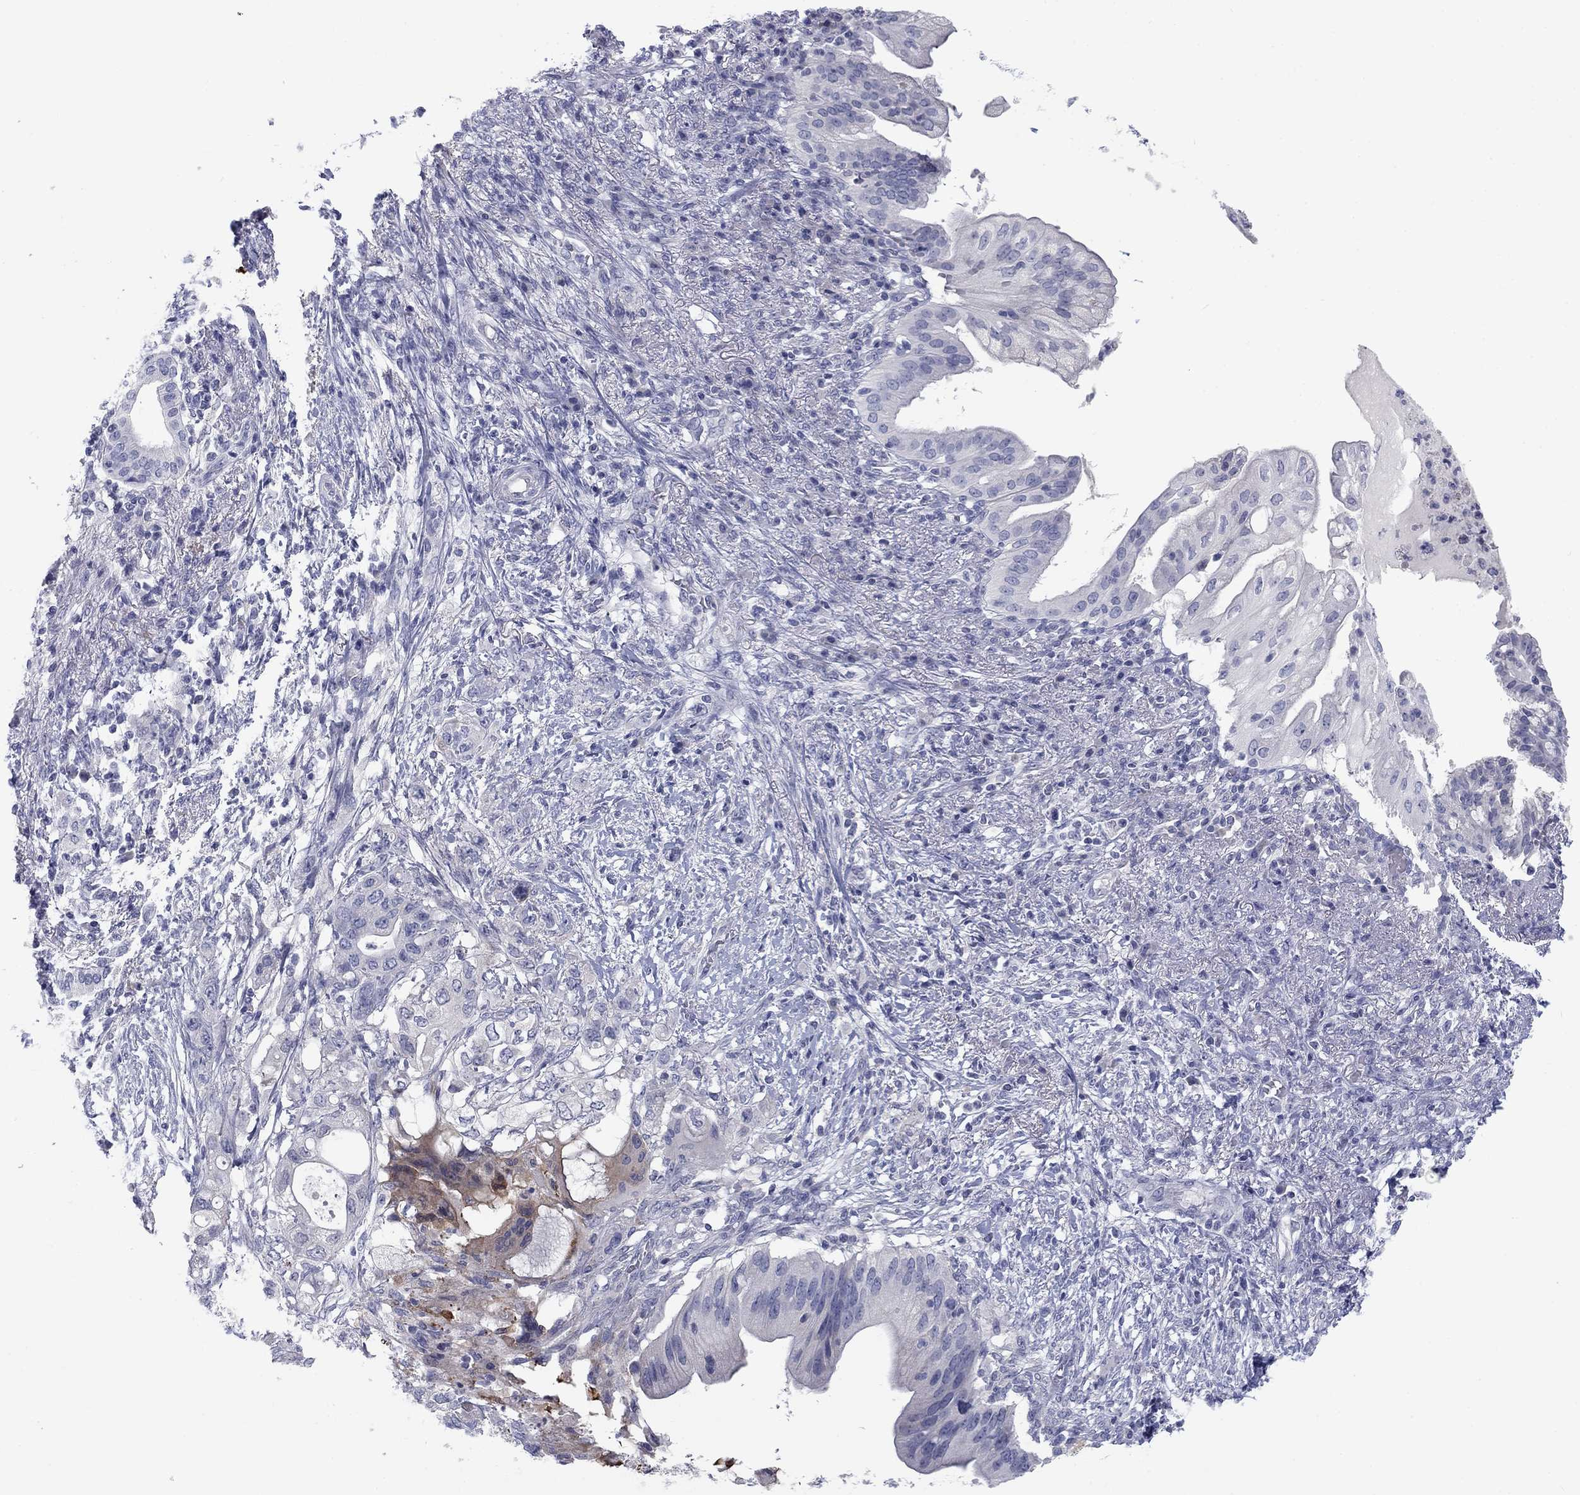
{"staining": {"intensity": "weak", "quantity": "<25%", "location": "cytoplasmic/membranous"}, "tissue": "pancreatic cancer", "cell_type": "Tumor cells", "image_type": "cancer", "snomed": [{"axis": "morphology", "description": "Adenocarcinoma, NOS"}, {"axis": "topography", "description": "Pancreas"}], "caption": "A histopathology image of human adenocarcinoma (pancreatic) is negative for staining in tumor cells.", "gene": "CALB1", "patient": {"sex": "female", "age": 72}}